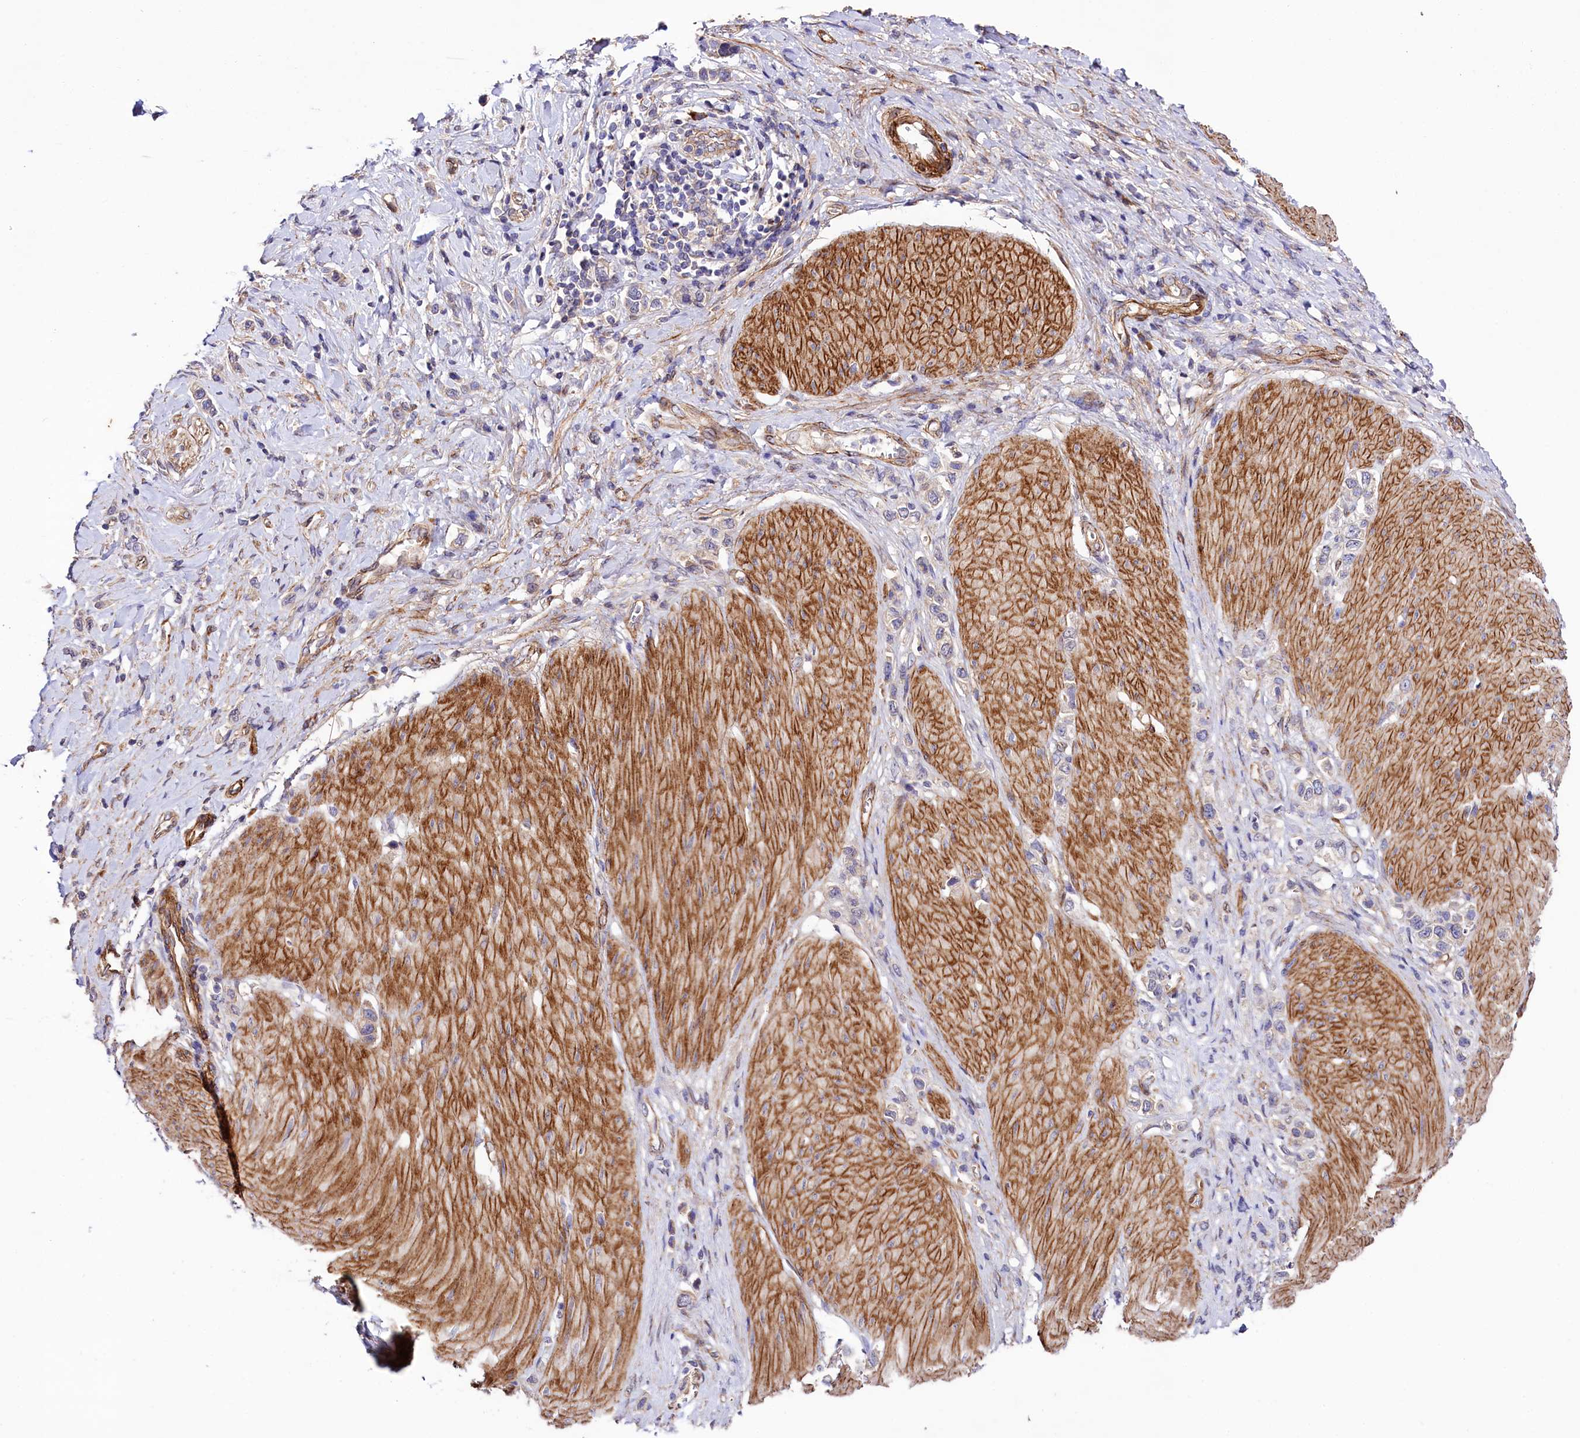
{"staining": {"intensity": "weak", "quantity": "<25%", "location": "cytoplasmic/membranous"}, "tissue": "stomach cancer", "cell_type": "Tumor cells", "image_type": "cancer", "snomed": [{"axis": "morphology", "description": "Normal tissue, NOS"}, {"axis": "morphology", "description": "Adenocarcinoma, NOS"}, {"axis": "topography", "description": "Stomach, upper"}, {"axis": "topography", "description": "Stomach"}], "caption": "High power microscopy histopathology image of an immunohistochemistry (IHC) image of stomach cancer (adenocarcinoma), revealing no significant staining in tumor cells. Nuclei are stained in blue.", "gene": "SPATS2", "patient": {"sex": "female", "age": 65}}